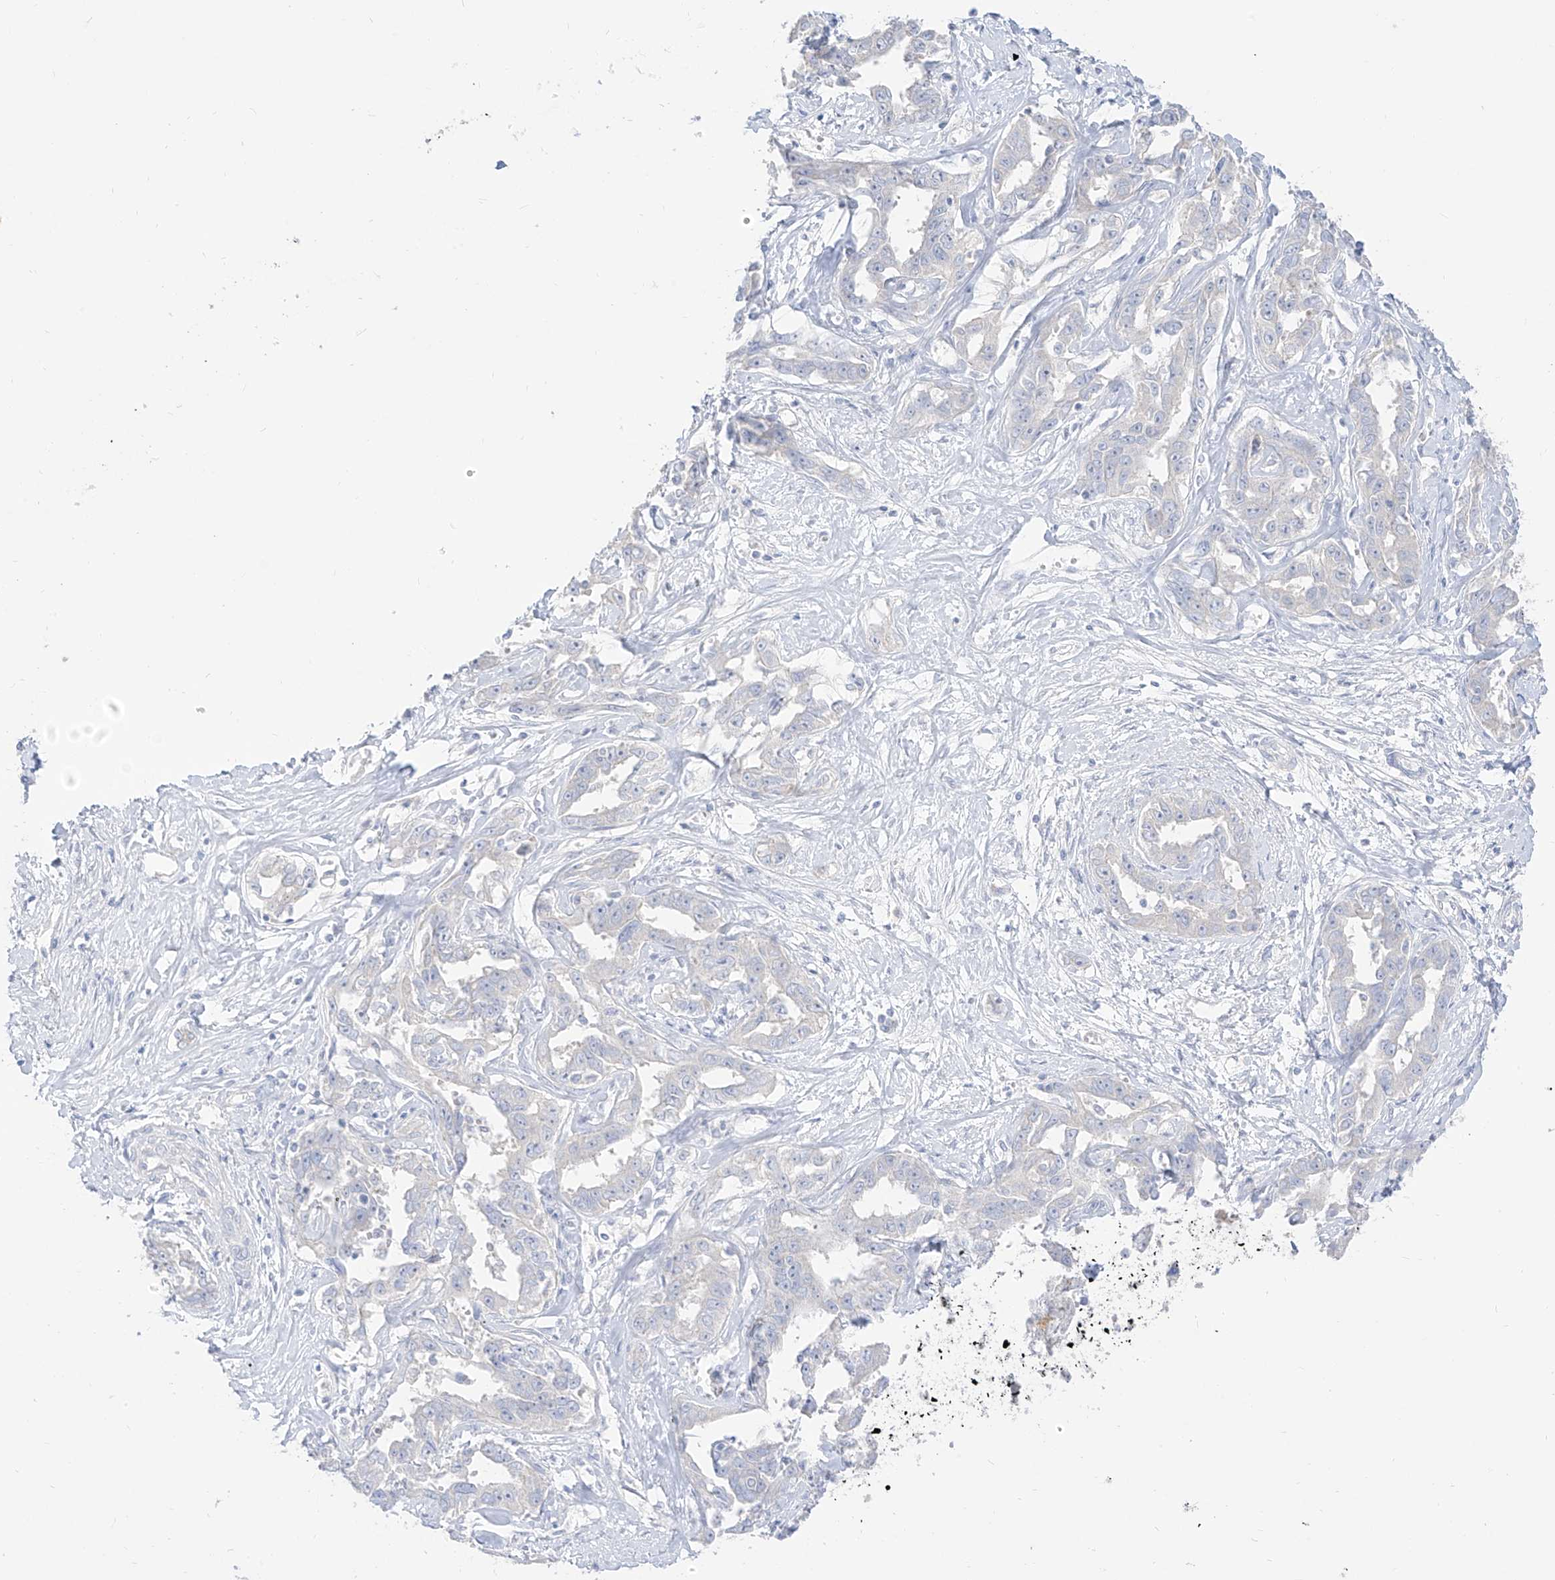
{"staining": {"intensity": "negative", "quantity": "none", "location": "none"}, "tissue": "liver cancer", "cell_type": "Tumor cells", "image_type": "cancer", "snomed": [{"axis": "morphology", "description": "Cholangiocarcinoma"}, {"axis": "topography", "description": "Liver"}], "caption": "Image shows no protein expression in tumor cells of liver cholangiocarcinoma tissue. (Stains: DAB immunohistochemistry with hematoxylin counter stain, Microscopy: brightfield microscopy at high magnification).", "gene": "ARHGEF40", "patient": {"sex": "male", "age": 59}}